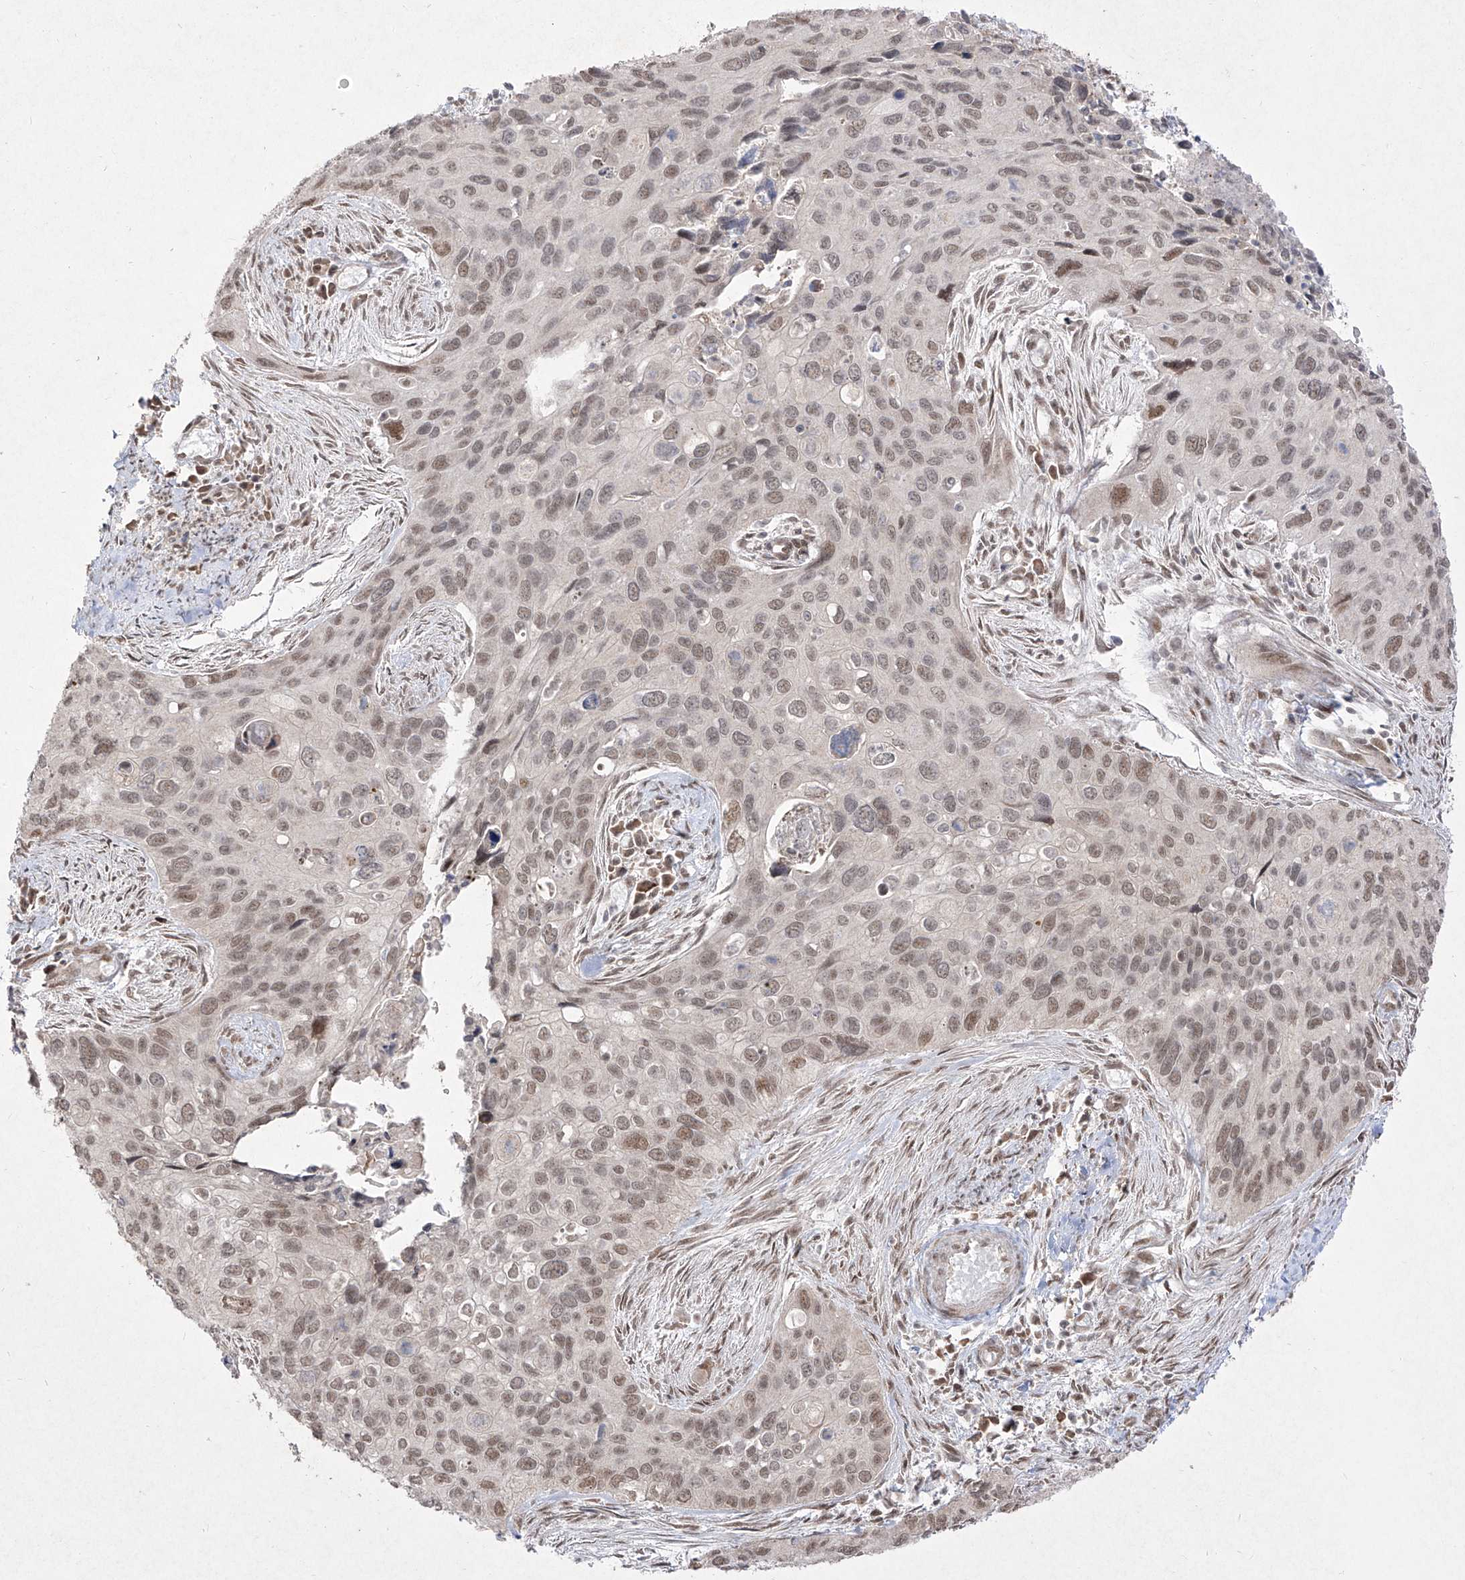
{"staining": {"intensity": "moderate", "quantity": "25%-75%", "location": "nuclear"}, "tissue": "cervical cancer", "cell_type": "Tumor cells", "image_type": "cancer", "snomed": [{"axis": "morphology", "description": "Squamous cell carcinoma, NOS"}, {"axis": "topography", "description": "Cervix"}], "caption": "Moderate nuclear positivity is identified in approximately 25%-75% of tumor cells in squamous cell carcinoma (cervical).", "gene": "SNRNP27", "patient": {"sex": "female", "age": 55}}